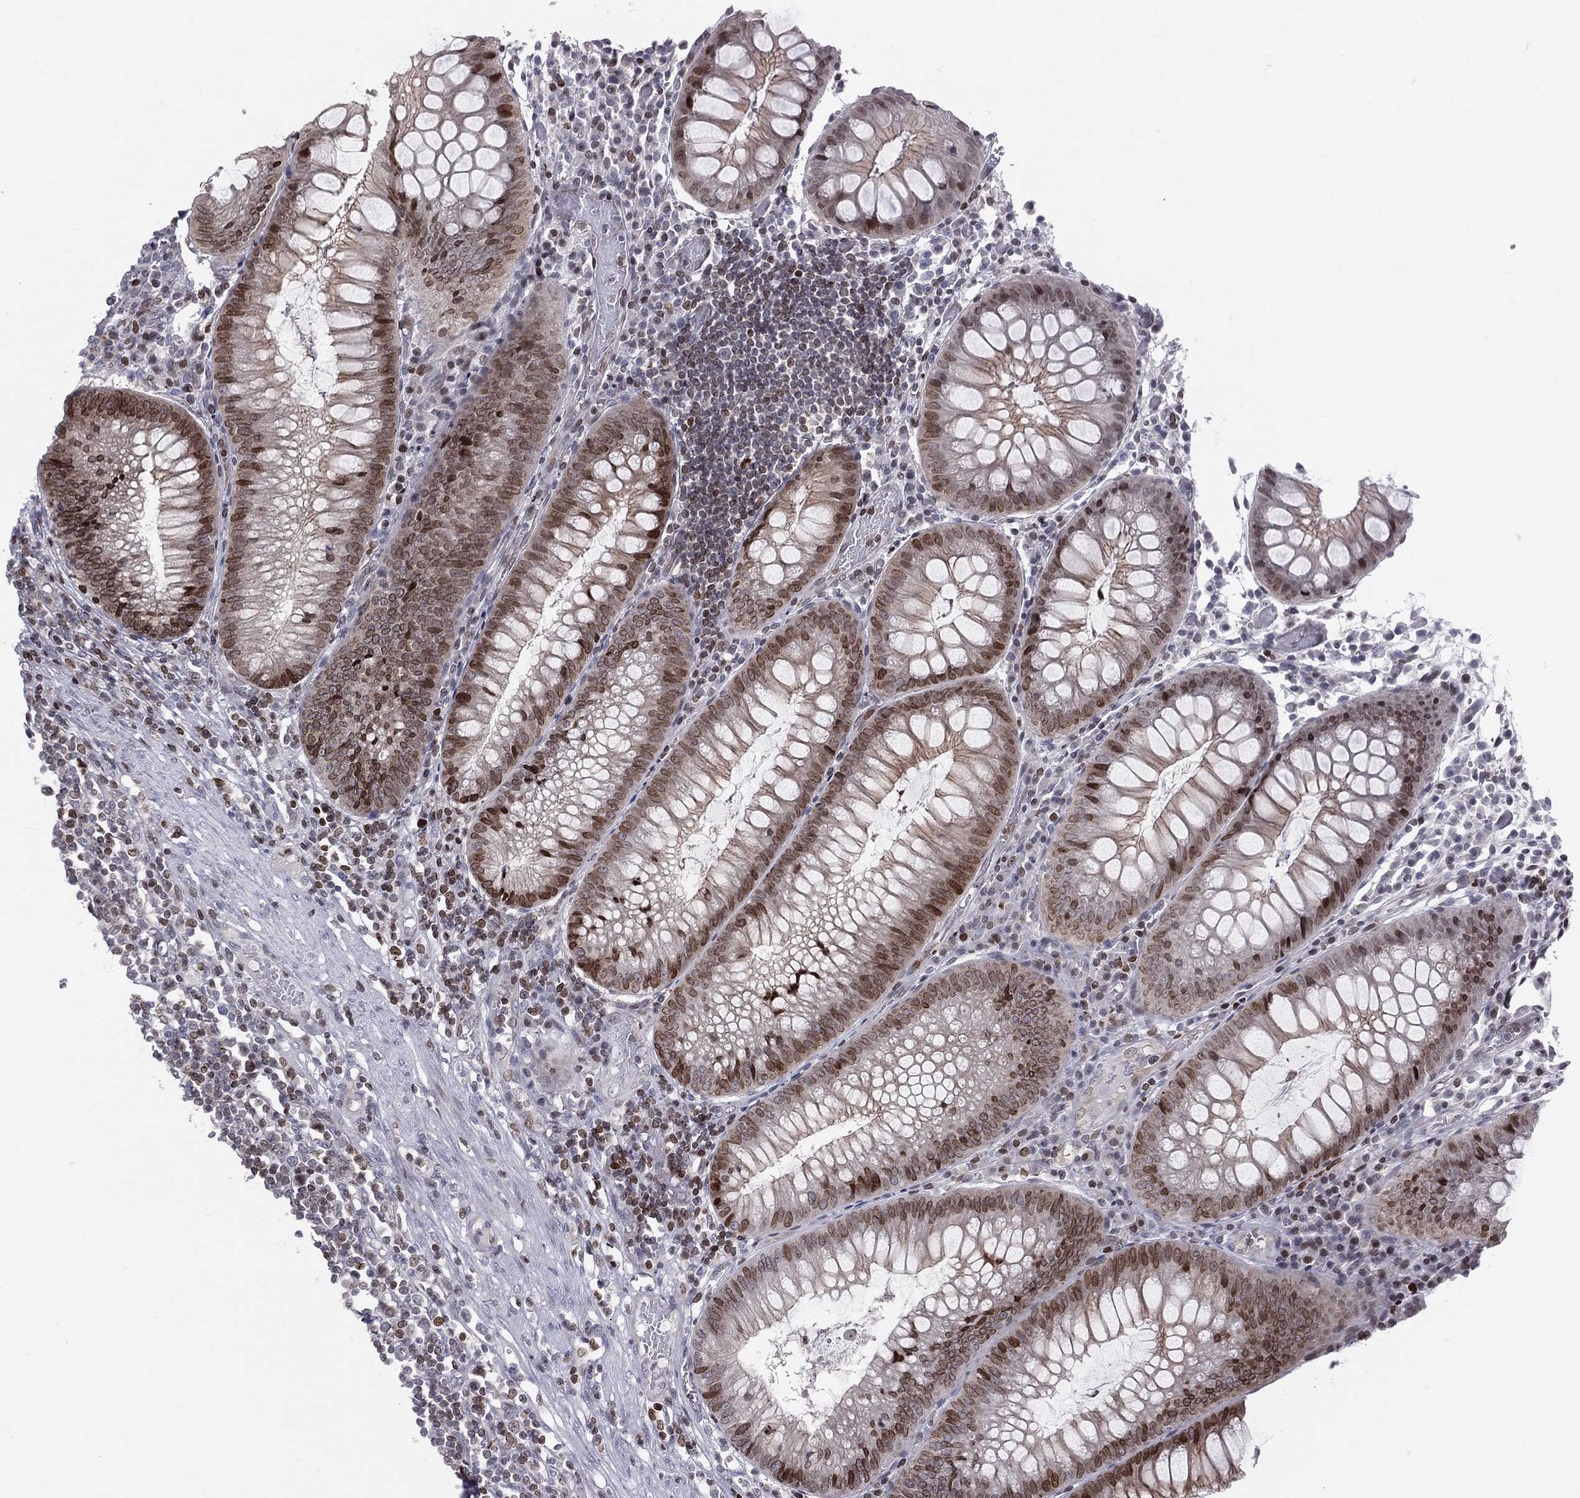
{"staining": {"intensity": "moderate", "quantity": "25%-75%", "location": "nuclear"}, "tissue": "appendix", "cell_type": "Glandular cells", "image_type": "normal", "snomed": [{"axis": "morphology", "description": "Normal tissue, NOS"}, {"axis": "morphology", "description": "Inflammation, NOS"}, {"axis": "topography", "description": "Appendix"}], "caption": "The image reveals a brown stain indicating the presence of a protein in the nuclear of glandular cells in appendix. (Stains: DAB in brown, nuclei in blue, Microscopy: brightfield microscopy at high magnification).", "gene": "DBF4B", "patient": {"sex": "male", "age": 16}}